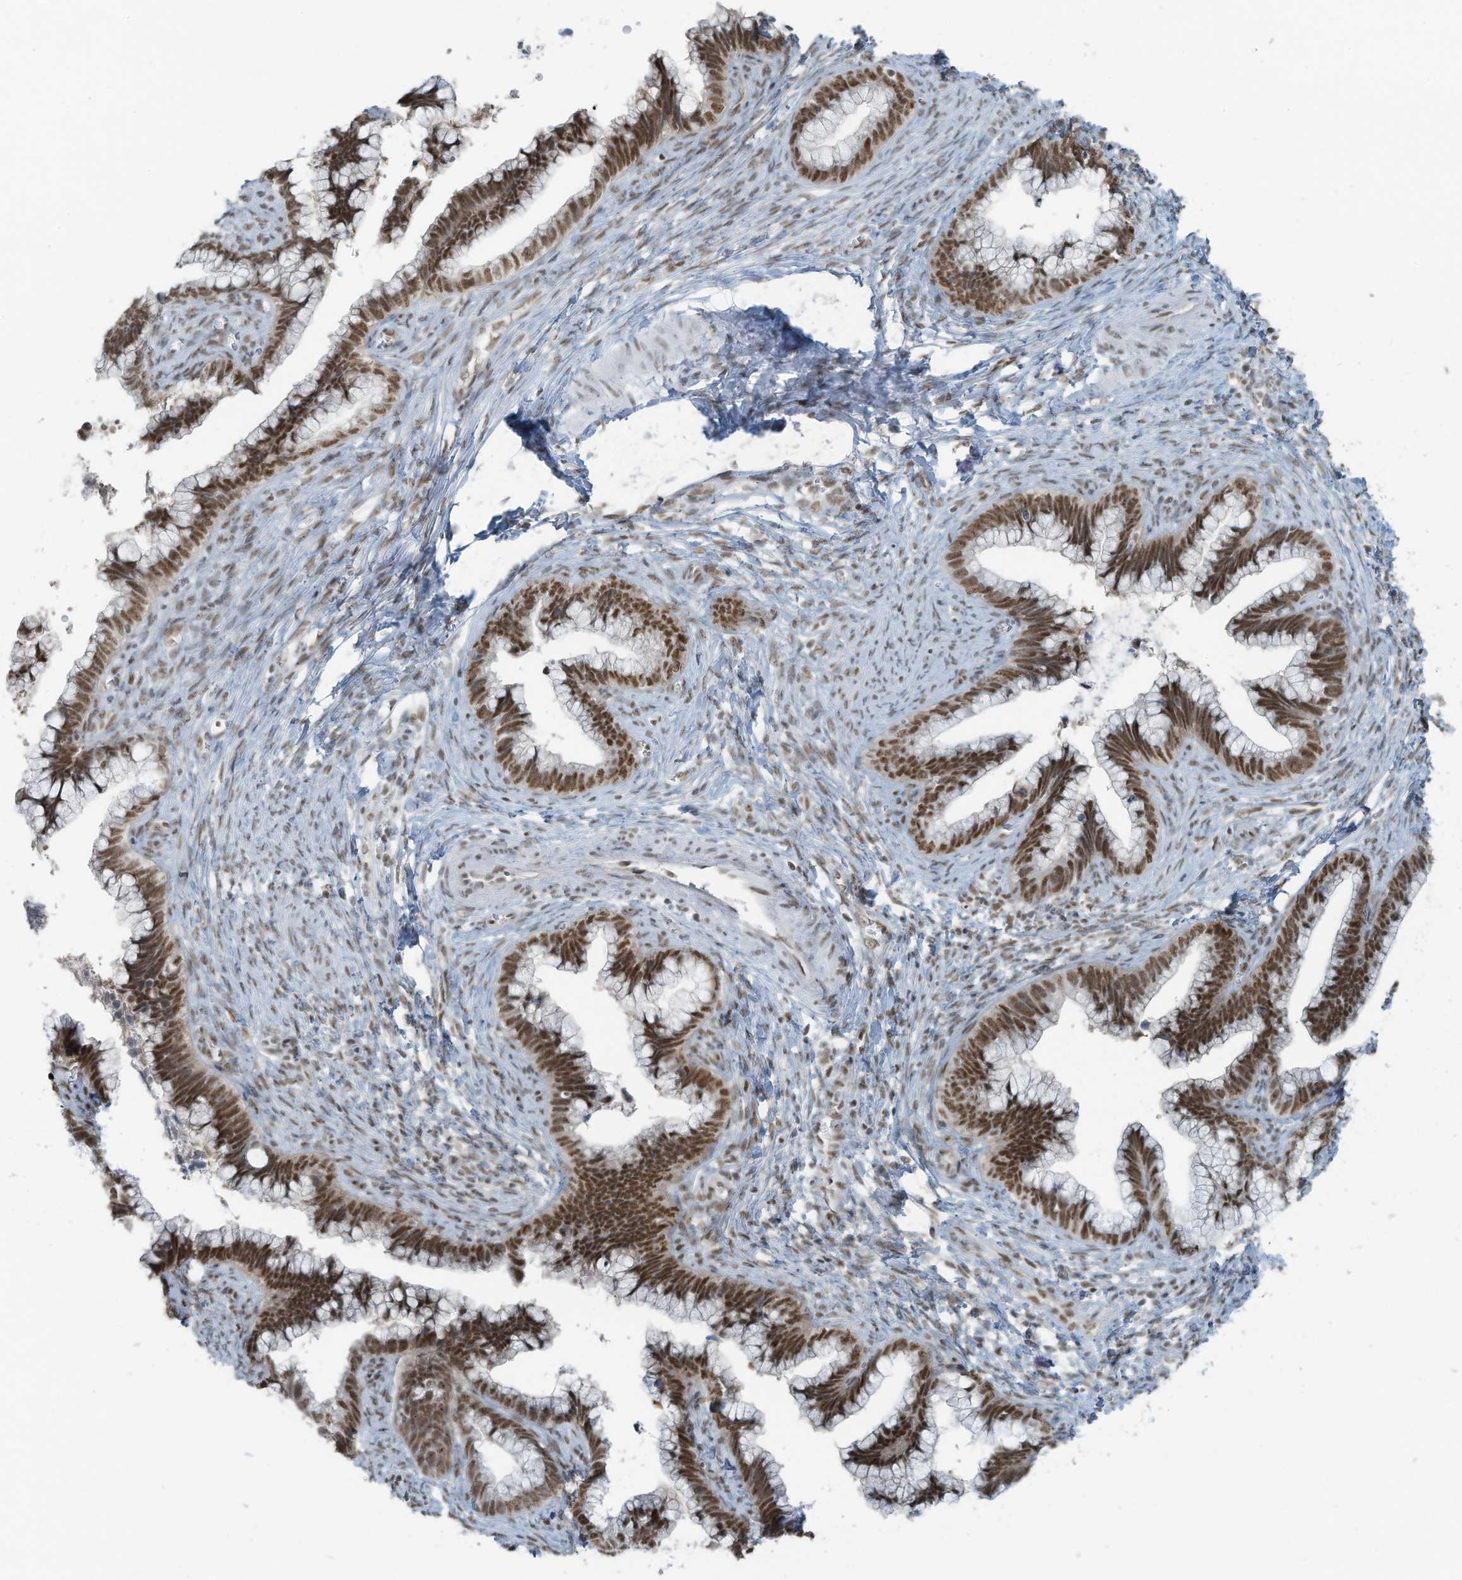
{"staining": {"intensity": "moderate", "quantity": ">75%", "location": "nuclear"}, "tissue": "cervical cancer", "cell_type": "Tumor cells", "image_type": "cancer", "snomed": [{"axis": "morphology", "description": "Adenocarcinoma, NOS"}, {"axis": "topography", "description": "Cervix"}], "caption": "Immunohistochemistry micrograph of human cervical cancer (adenocarcinoma) stained for a protein (brown), which exhibits medium levels of moderate nuclear positivity in approximately >75% of tumor cells.", "gene": "WRNIP1", "patient": {"sex": "female", "age": 44}}